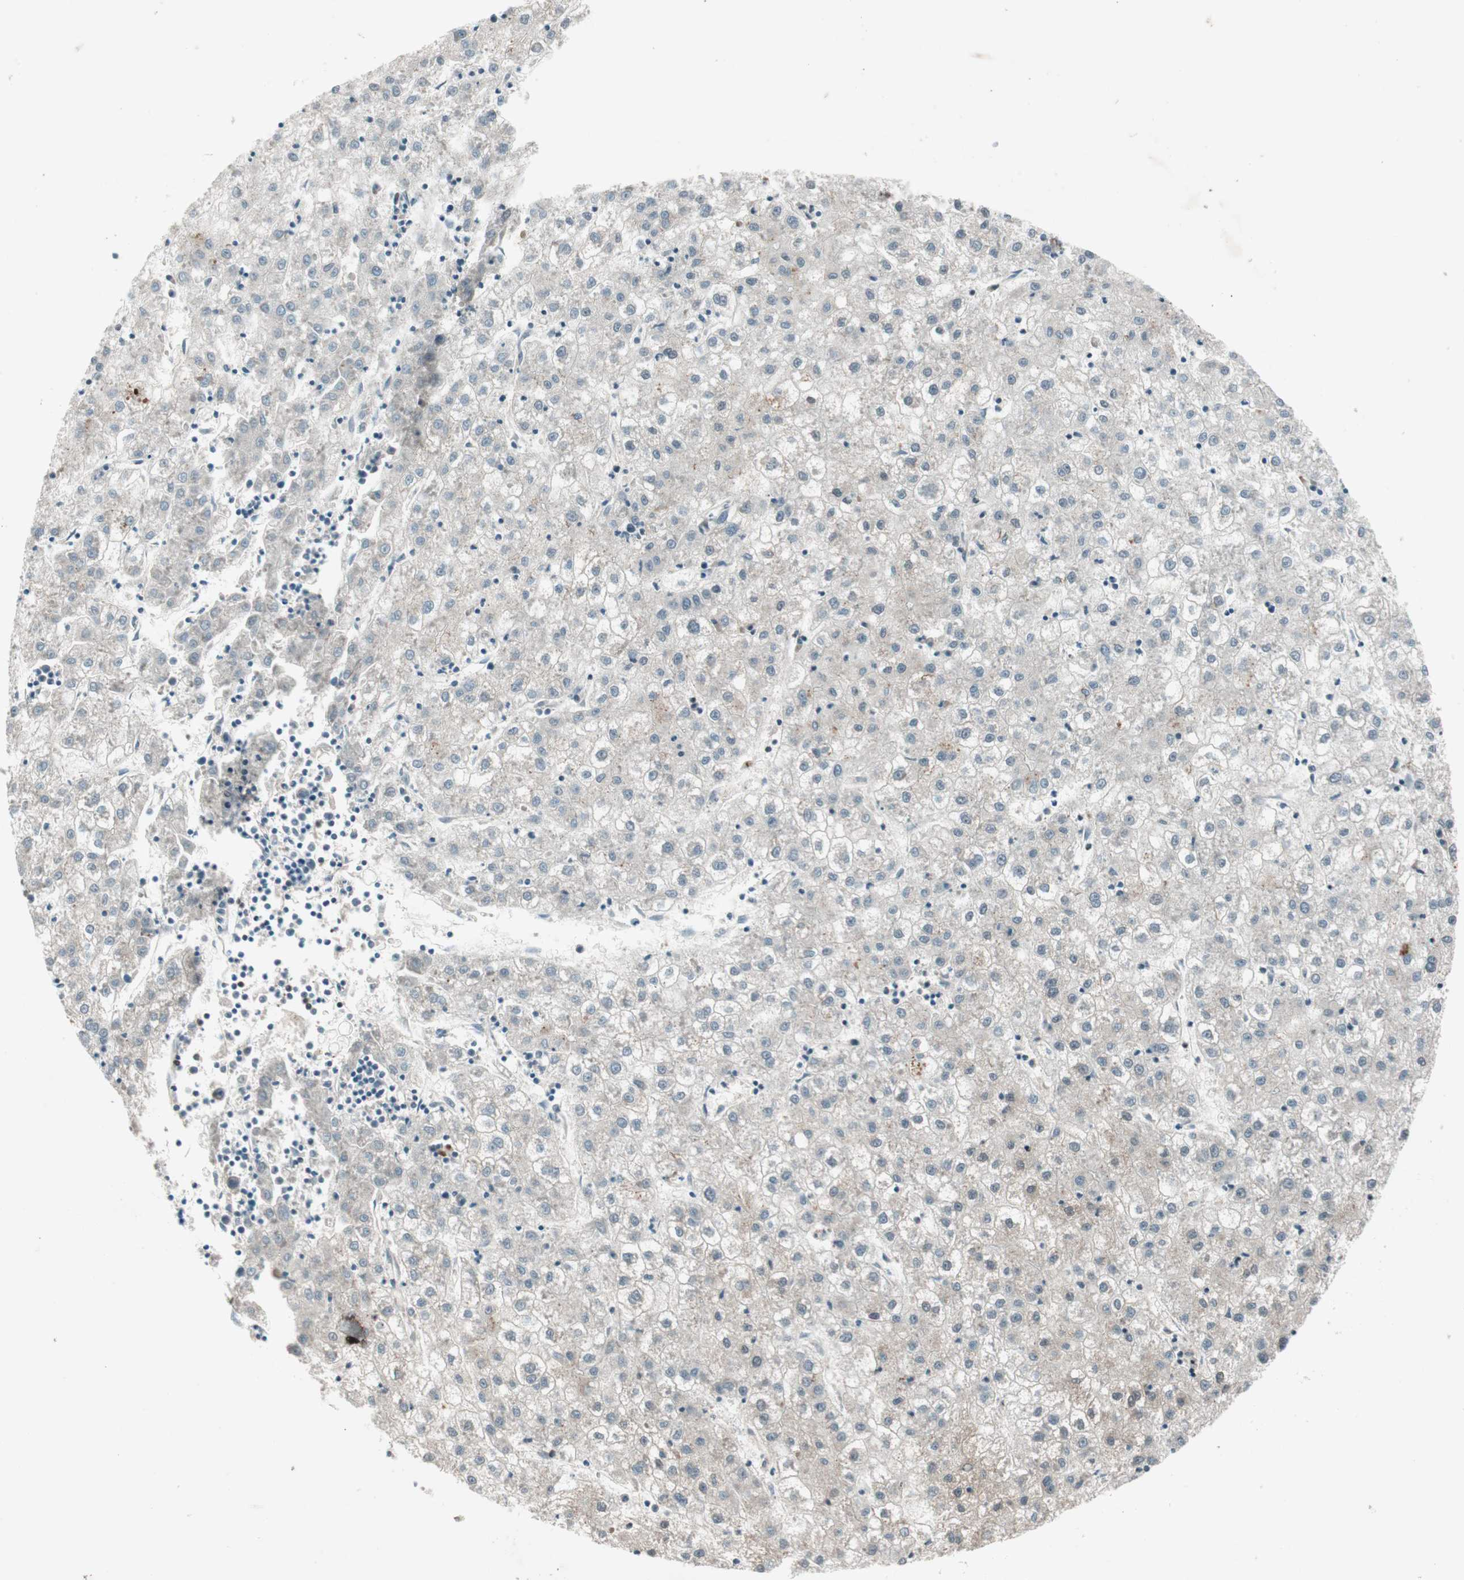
{"staining": {"intensity": "negative", "quantity": "none", "location": "none"}, "tissue": "liver cancer", "cell_type": "Tumor cells", "image_type": "cancer", "snomed": [{"axis": "morphology", "description": "Carcinoma, Hepatocellular, NOS"}, {"axis": "topography", "description": "Liver"}], "caption": "Image shows no significant protein staining in tumor cells of liver cancer.", "gene": "CDK19", "patient": {"sex": "male", "age": 72}}